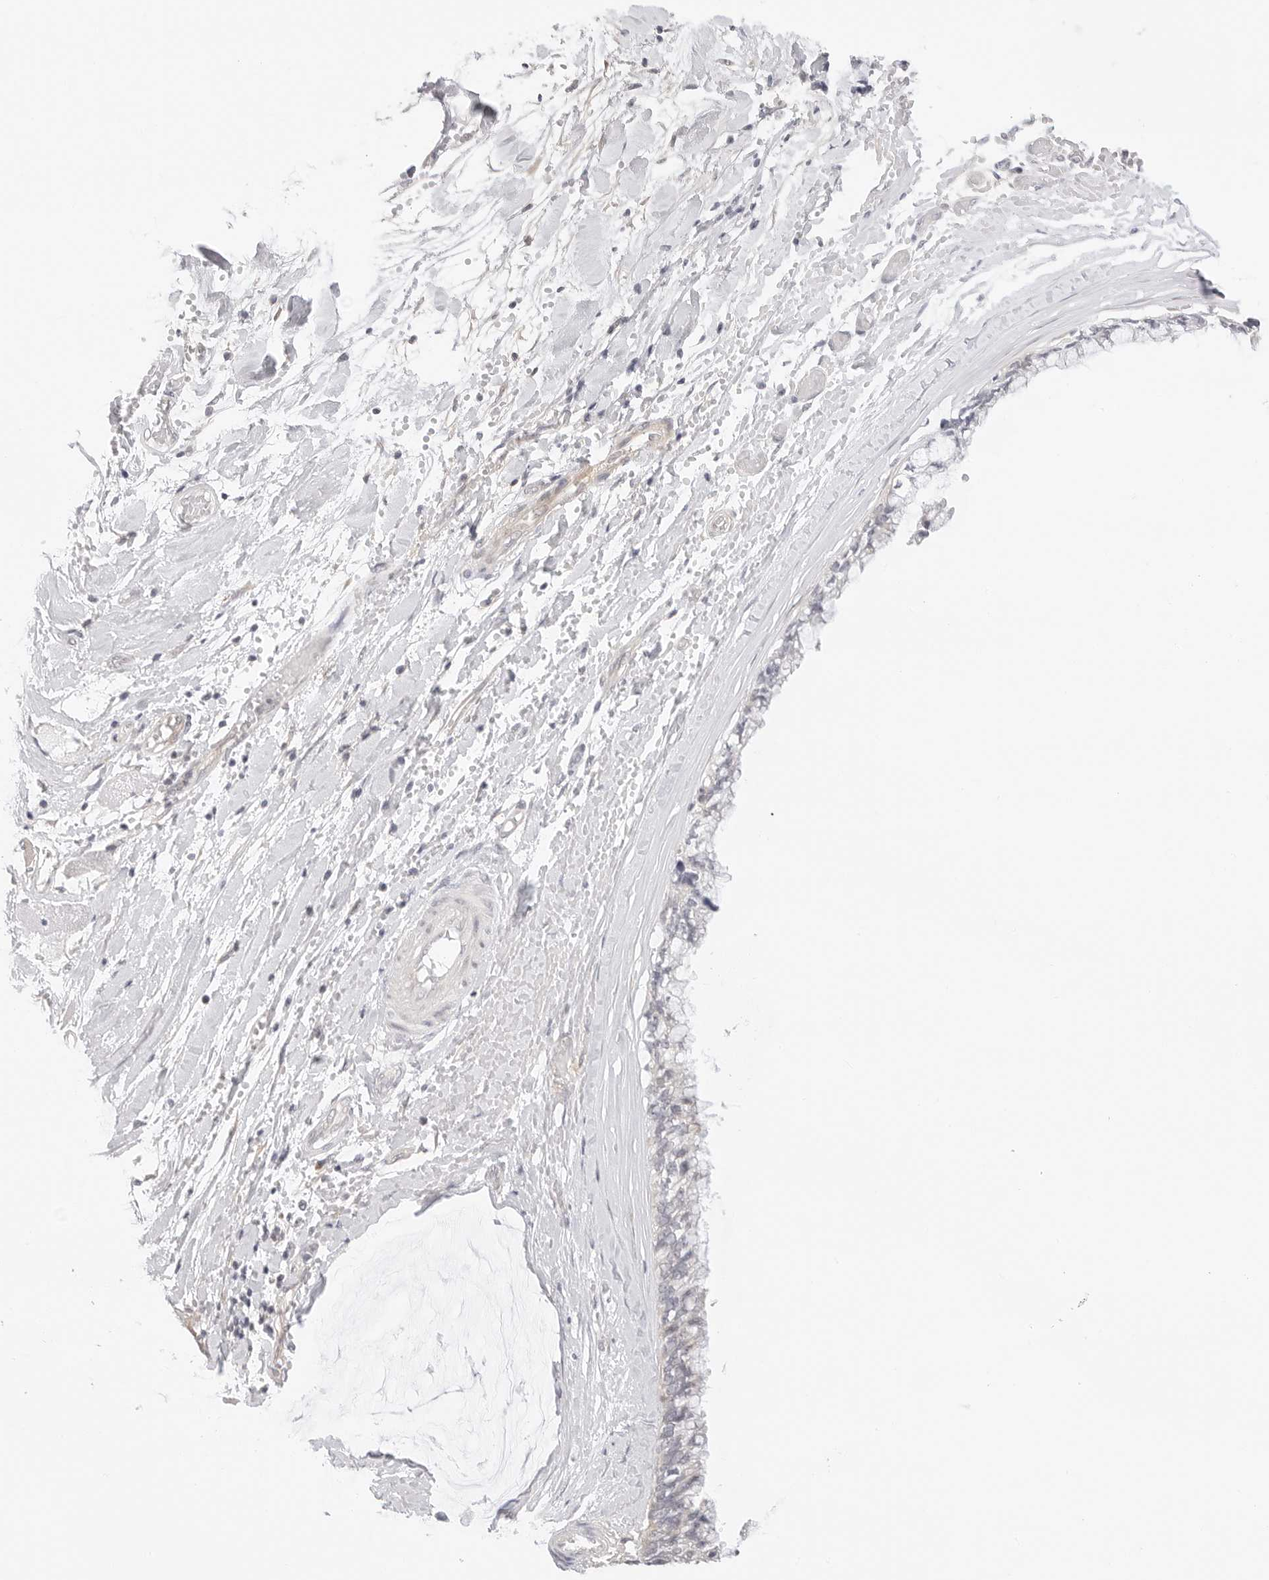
{"staining": {"intensity": "negative", "quantity": "none", "location": "none"}, "tissue": "ovarian cancer", "cell_type": "Tumor cells", "image_type": "cancer", "snomed": [{"axis": "morphology", "description": "Cystadenocarcinoma, mucinous, NOS"}, {"axis": "topography", "description": "Ovary"}], "caption": "IHC histopathology image of neoplastic tissue: human ovarian cancer (mucinous cystadenocarcinoma) stained with DAB demonstrates no significant protein staining in tumor cells. The staining is performed using DAB (3,3'-diaminobenzidine) brown chromogen with nuclei counter-stained in using hematoxylin.", "gene": "TCP1", "patient": {"sex": "female", "age": 39}}